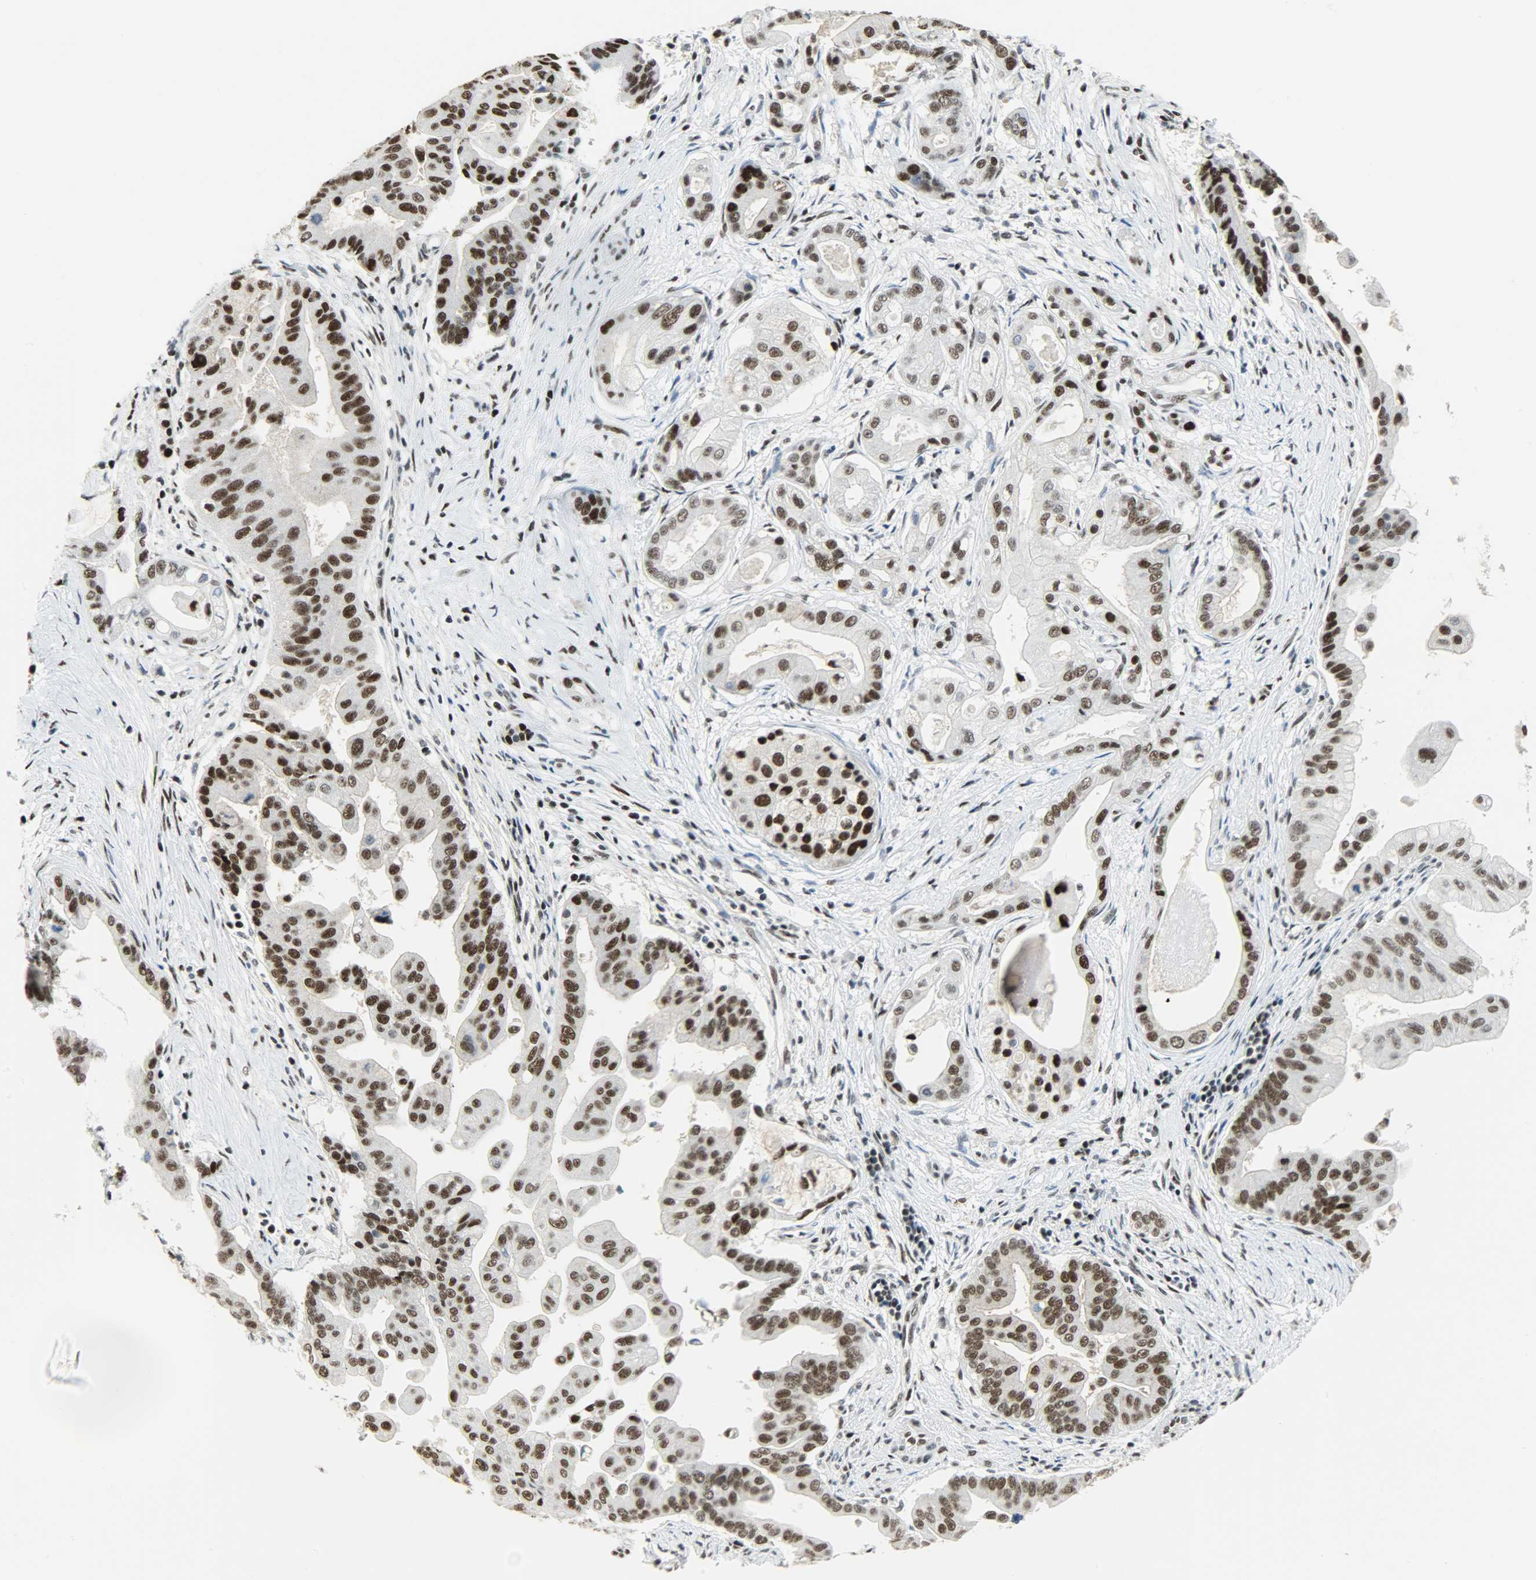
{"staining": {"intensity": "strong", "quantity": ">75%", "location": "nuclear"}, "tissue": "pancreatic cancer", "cell_type": "Tumor cells", "image_type": "cancer", "snomed": [{"axis": "morphology", "description": "Adenocarcinoma, NOS"}, {"axis": "topography", "description": "Pancreas"}], "caption": "Protein analysis of pancreatic adenocarcinoma tissue exhibits strong nuclear positivity in approximately >75% of tumor cells.", "gene": "SSB", "patient": {"sex": "female", "age": 75}}